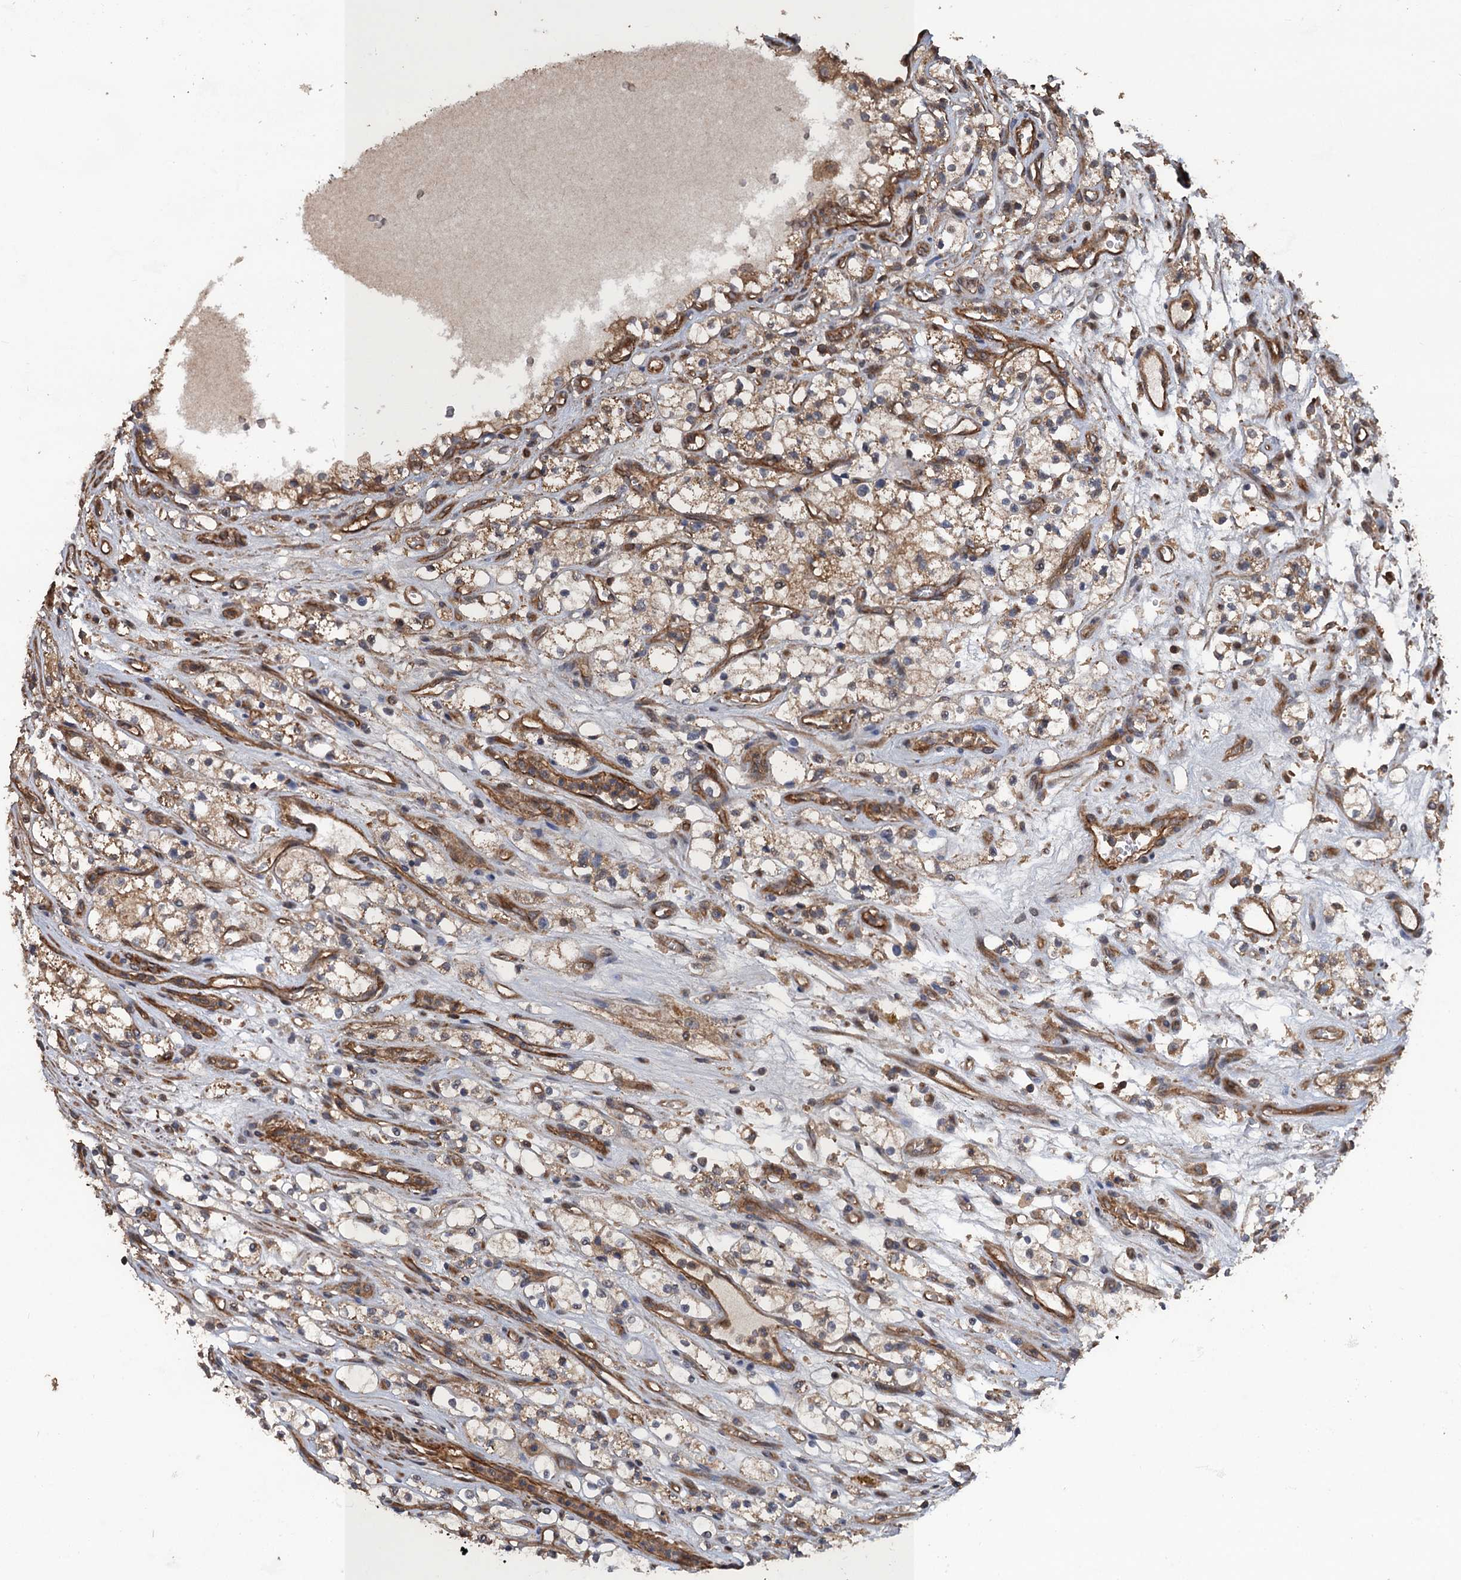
{"staining": {"intensity": "weak", "quantity": ">75%", "location": "cytoplasmic/membranous"}, "tissue": "renal cancer", "cell_type": "Tumor cells", "image_type": "cancer", "snomed": [{"axis": "morphology", "description": "Adenocarcinoma, NOS"}, {"axis": "topography", "description": "Kidney"}], "caption": "This image reveals immunohistochemistry staining of human renal cancer, with low weak cytoplasmic/membranous positivity in about >75% of tumor cells.", "gene": "PPP4R1", "patient": {"sex": "female", "age": 69}}